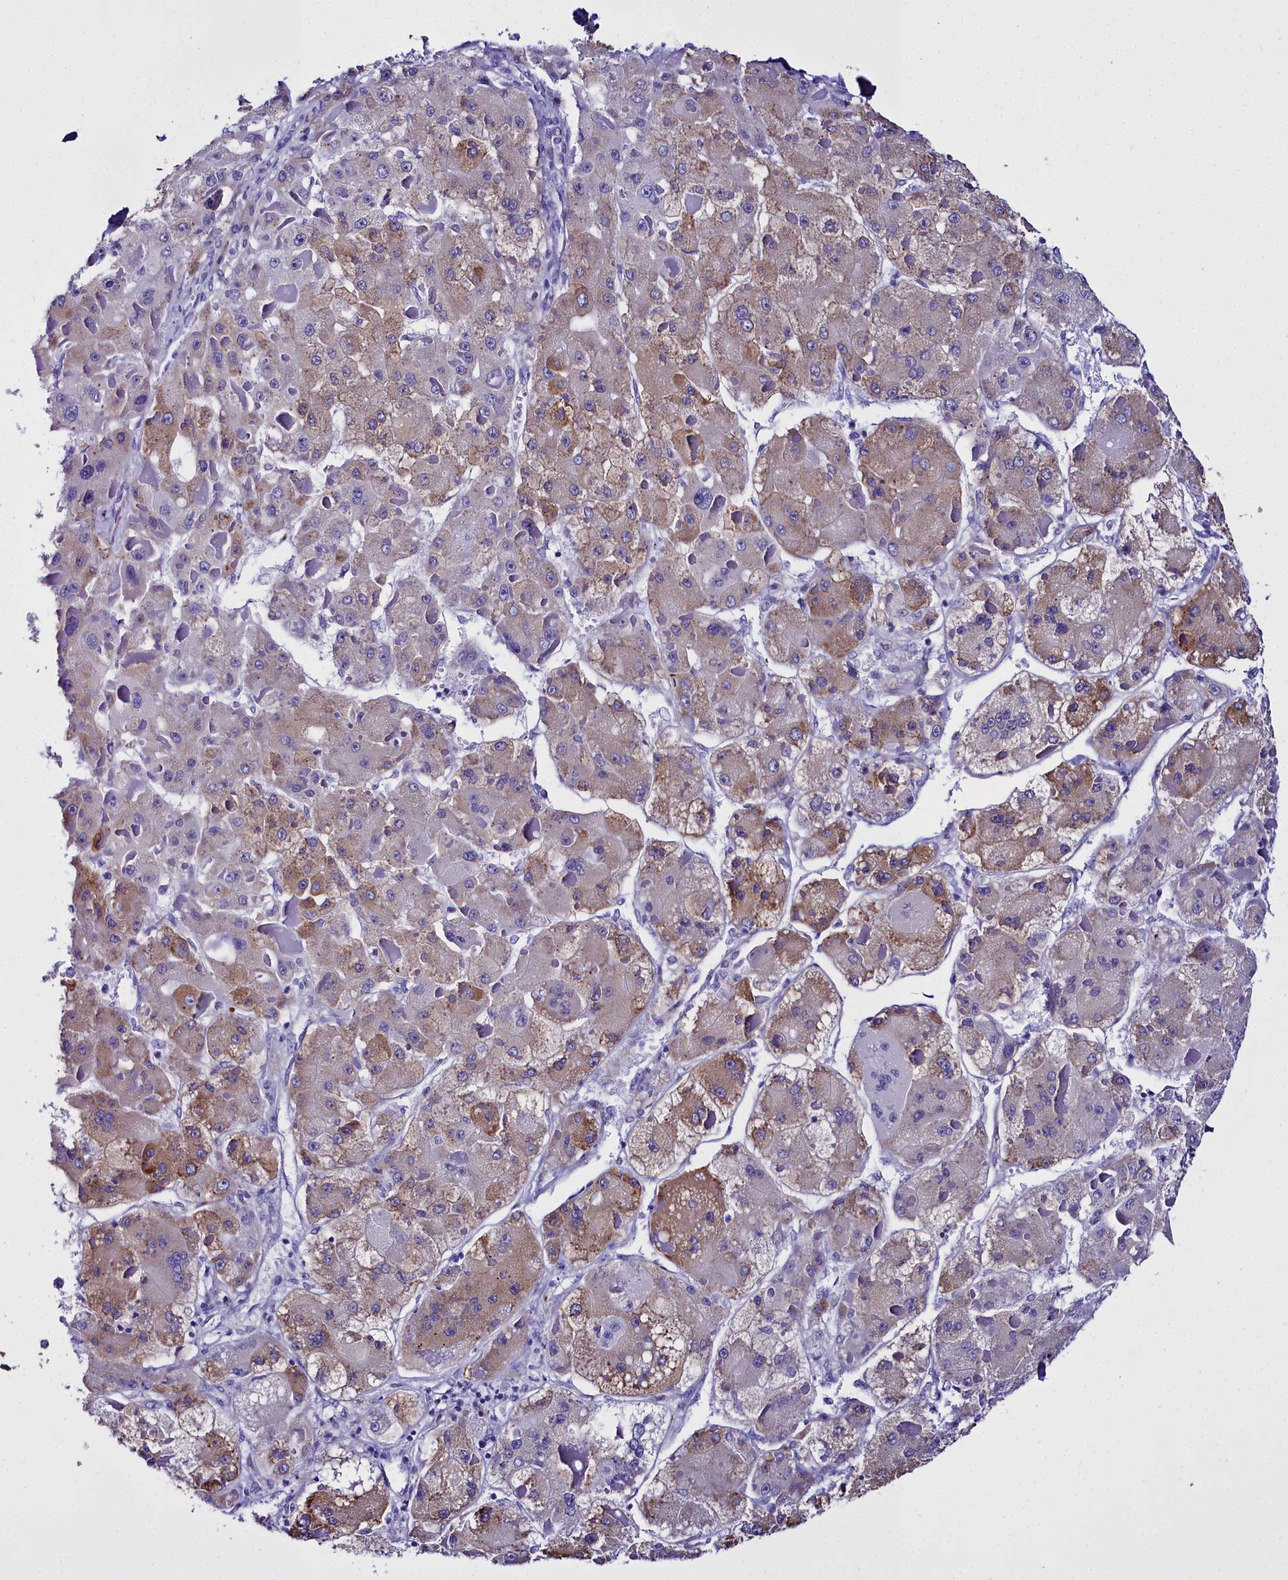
{"staining": {"intensity": "moderate", "quantity": "<25%", "location": "cytoplasmic/membranous"}, "tissue": "liver cancer", "cell_type": "Tumor cells", "image_type": "cancer", "snomed": [{"axis": "morphology", "description": "Carcinoma, Hepatocellular, NOS"}, {"axis": "topography", "description": "Liver"}], "caption": "This is a micrograph of immunohistochemistry (IHC) staining of liver cancer, which shows moderate expression in the cytoplasmic/membranous of tumor cells.", "gene": "TXNDC5", "patient": {"sex": "female", "age": 73}}